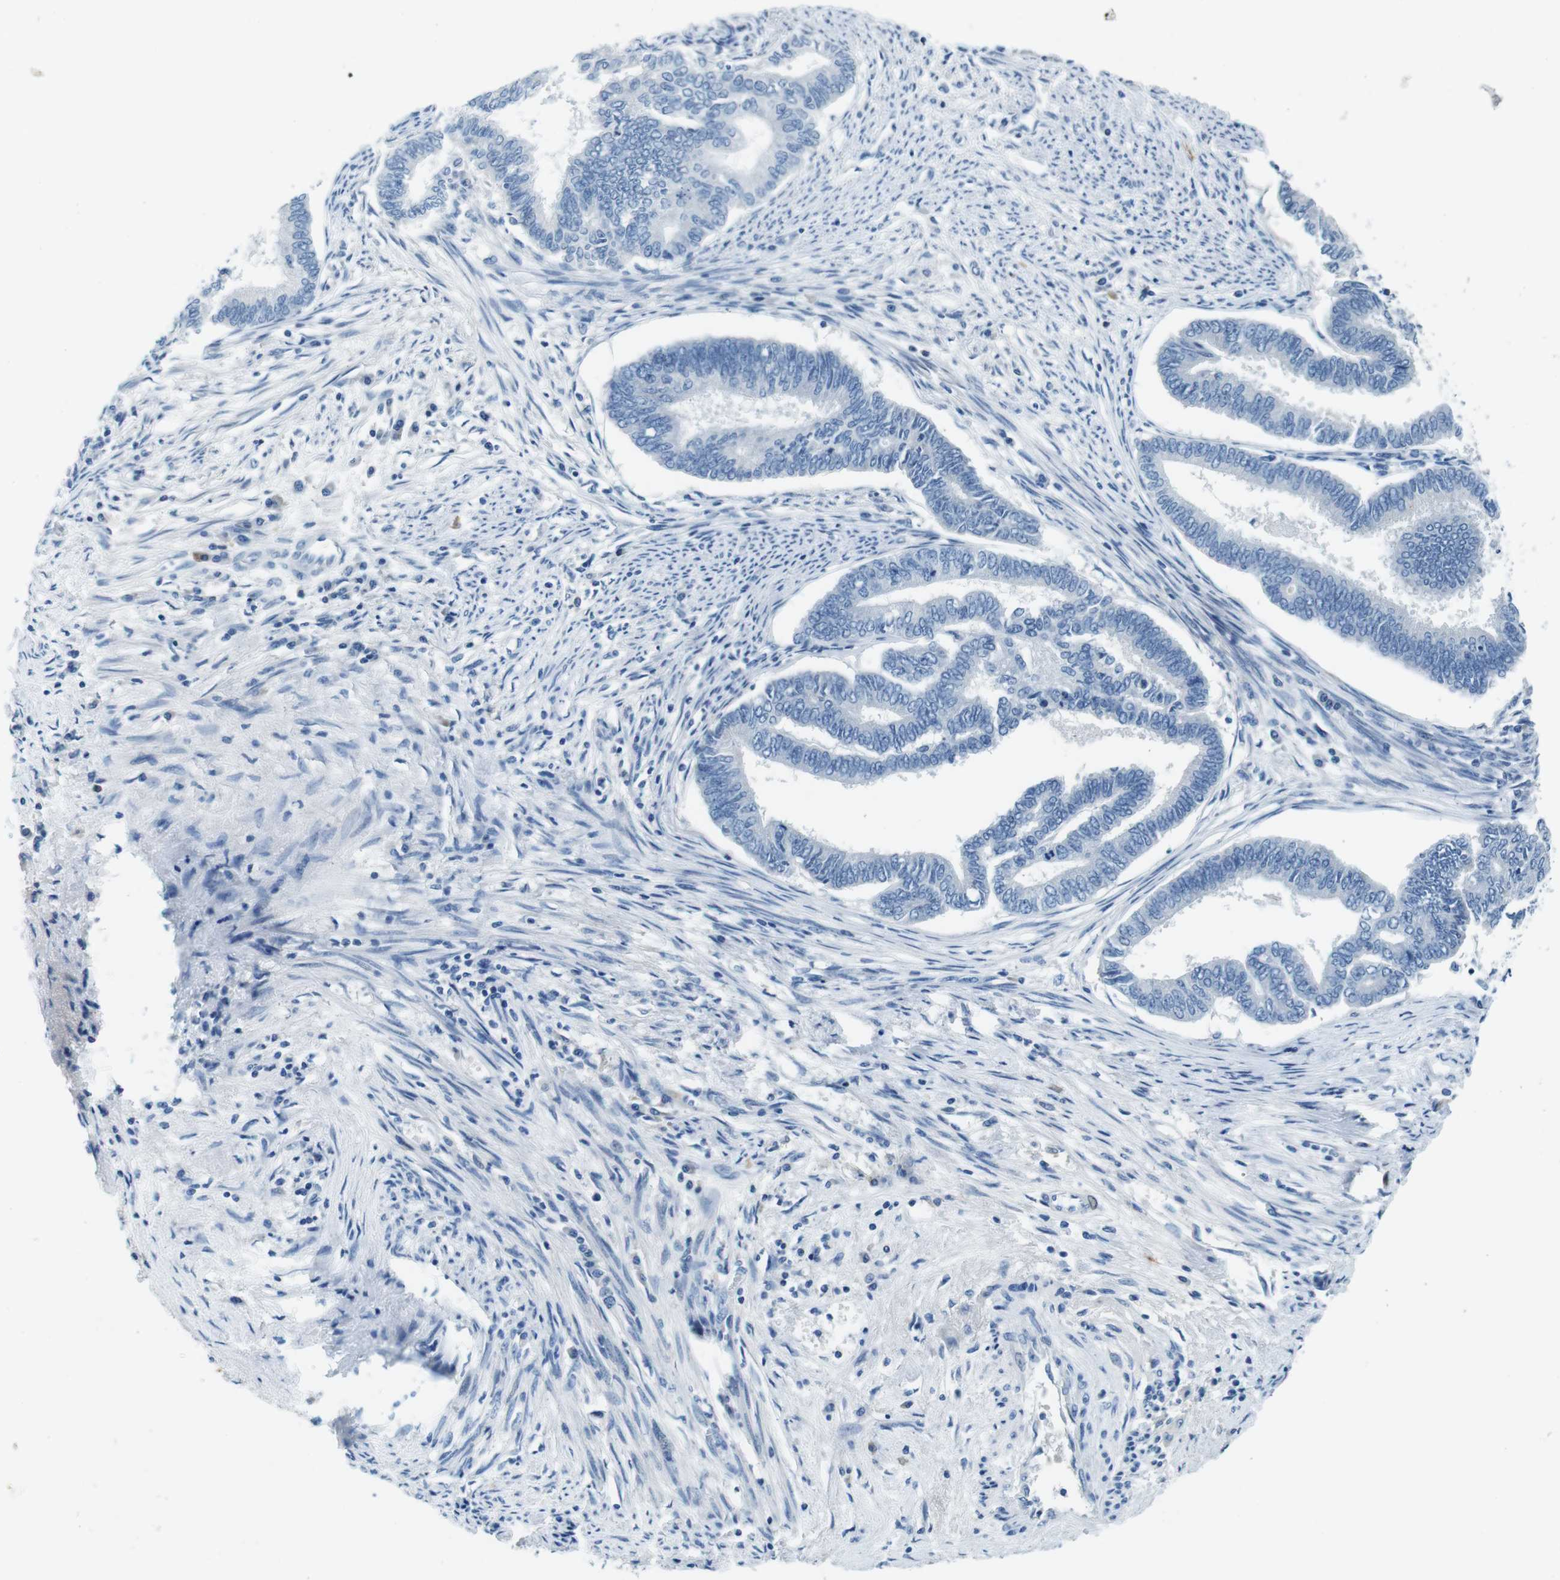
{"staining": {"intensity": "negative", "quantity": "none", "location": "none"}, "tissue": "endometrial cancer", "cell_type": "Tumor cells", "image_type": "cancer", "snomed": [{"axis": "morphology", "description": "Adenocarcinoma, NOS"}, {"axis": "topography", "description": "Endometrium"}], "caption": "This is a micrograph of immunohistochemistry staining of endometrial cancer (adenocarcinoma), which shows no staining in tumor cells.", "gene": "IGHD", "patient": {"sex": "female", "age": 86}}